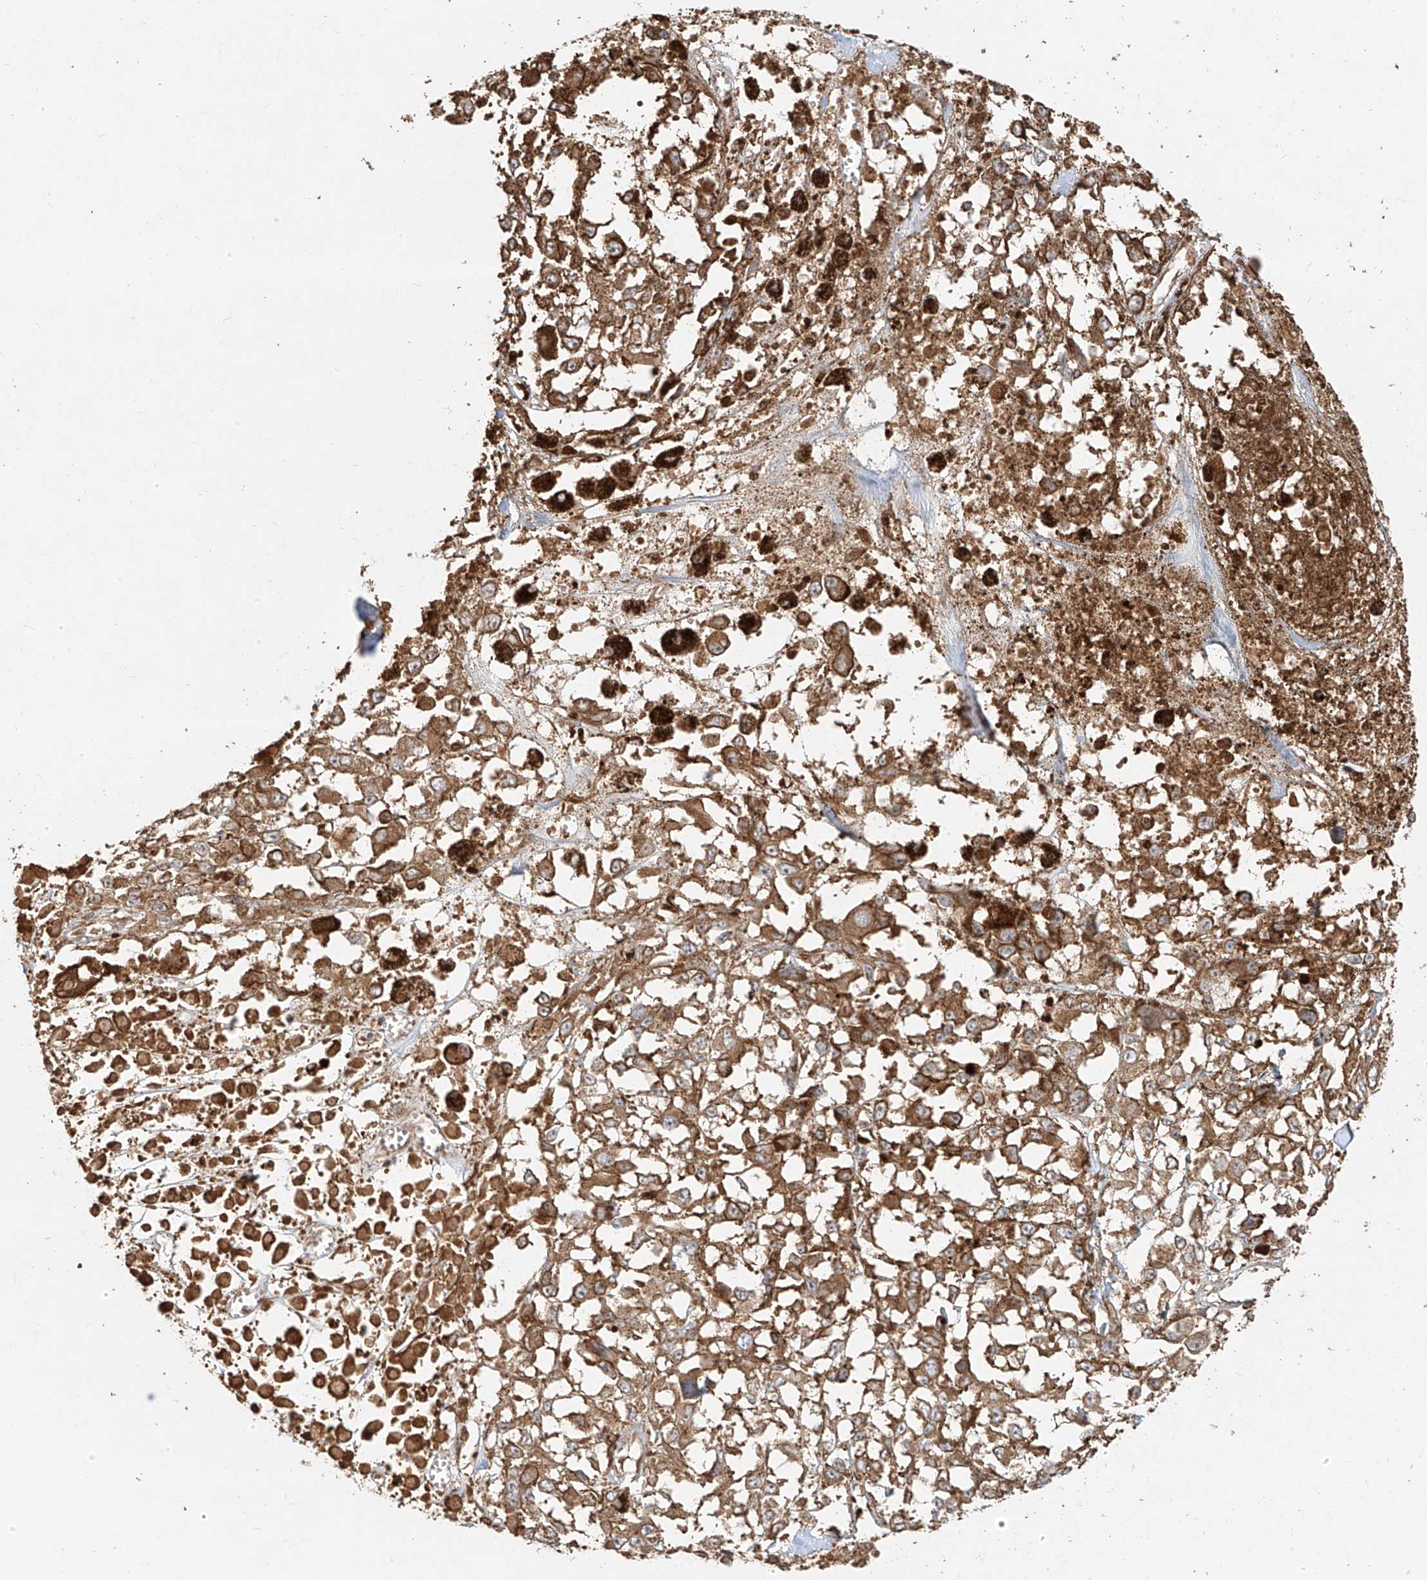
{"staining": {"intensity": "moderate", "quantity": ">75%", "location": "cytoplasmic/membranous"}, "tissue": "melanoma", "cell_type": "Tumor cells", "image_type": "cancer", "snomed": [{"axis": "morphology", "description": "Malignant melanoma, Metastatic site"}, {"axis": "topography", "description": "Lymph node"}], "caption": "Melanoma stained with DAB immunohistochemistry demonstrates medium levels of moderate cytoplasmic/membranous staining in approximately >75% of tumor cells.", "gene": "EFNB1", "patient": {"sex": "male", "age": 59}}